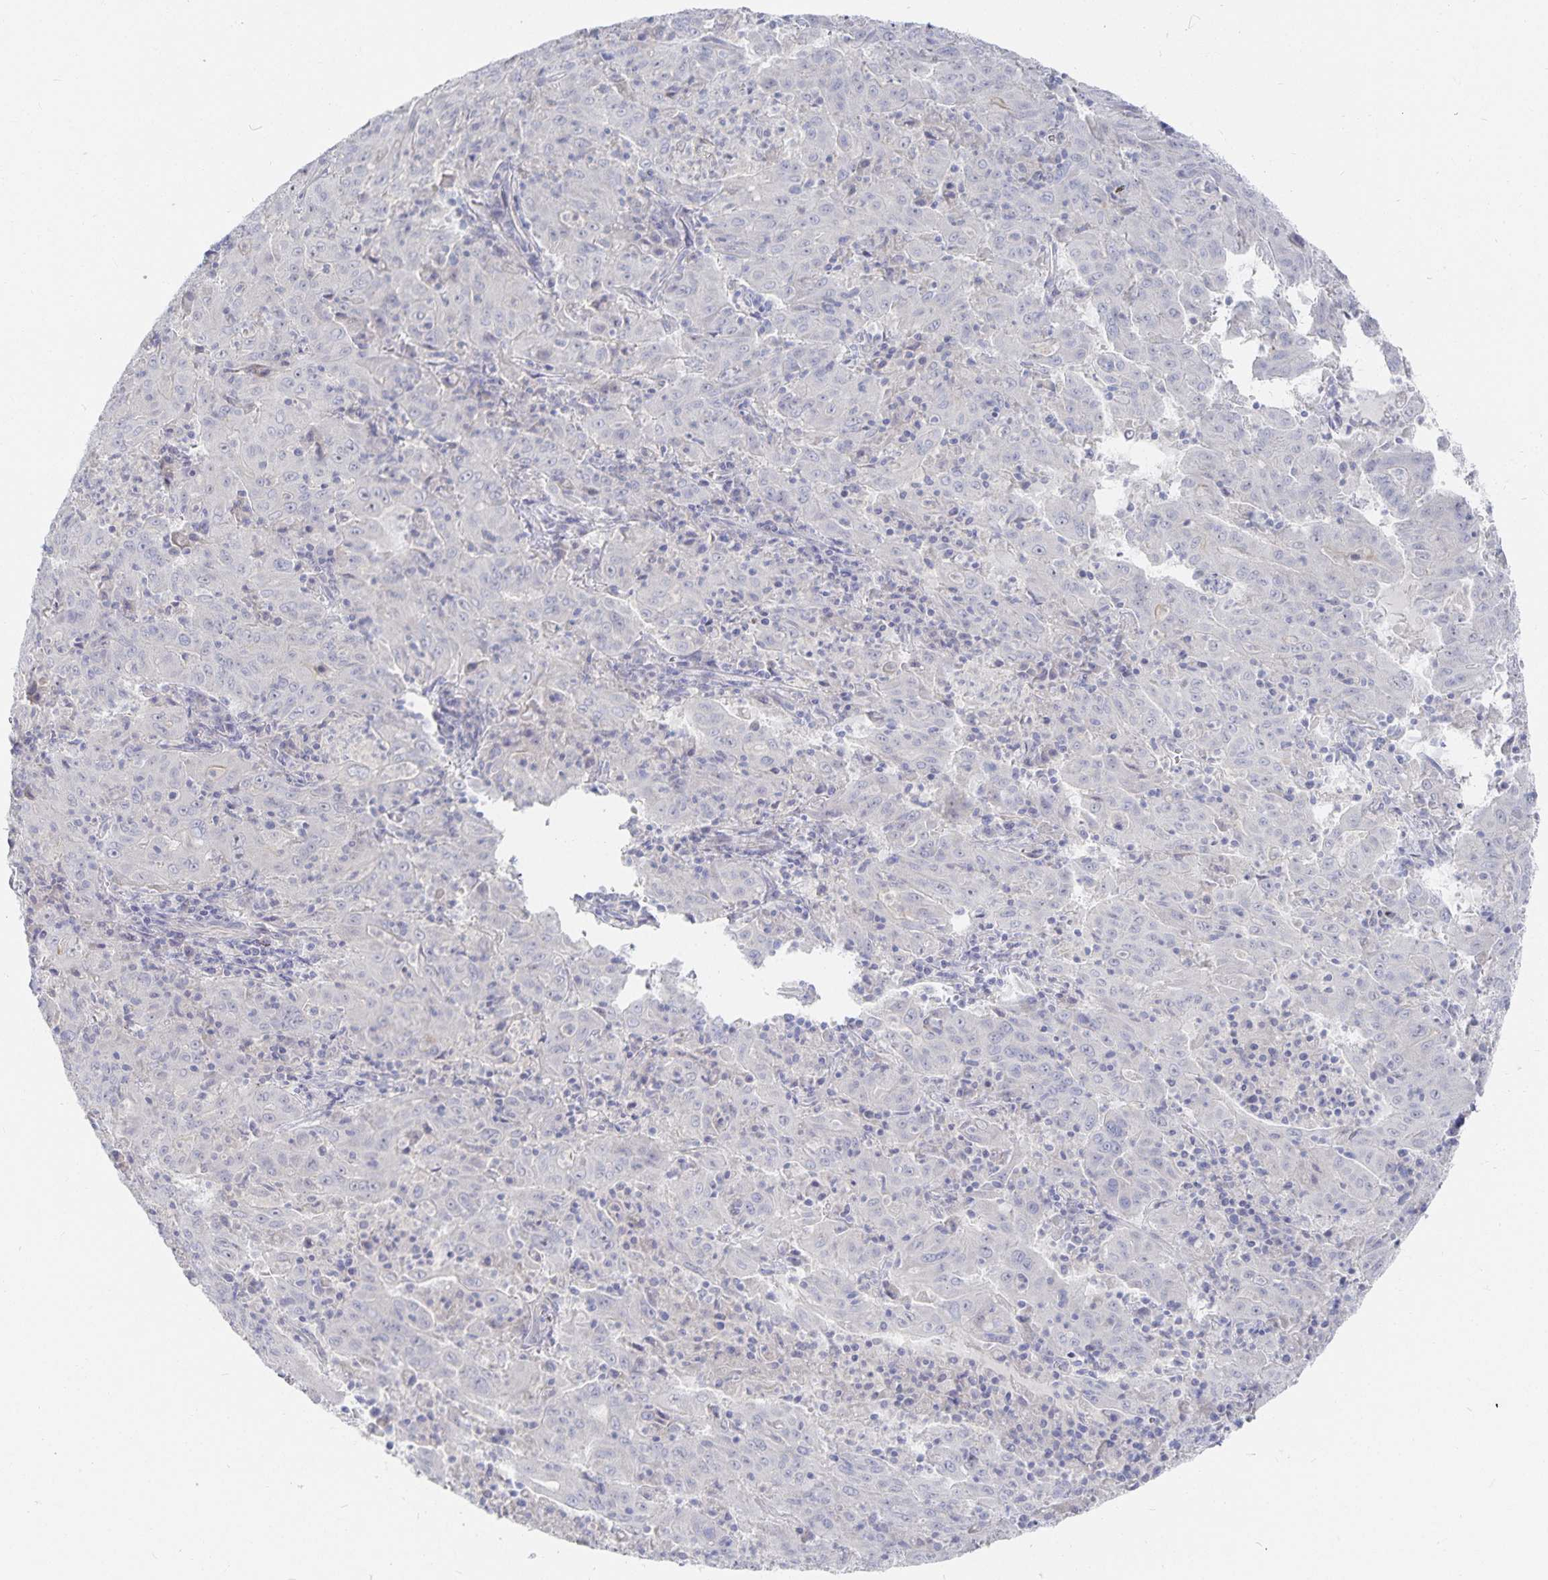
{"staining": {"intensity": "negative", "quantity": "none", "location": "none"}, "tissue": "pancreatic cancer", "cell_type": "Tumor cells", "image_type": "cancer", "snomed": [{"axis": "morphology", "description": "Adenocarcinoma, NOS"}, {"axis": "topography", "description": "Pancreas"}], "caption": "A micrograph of pancreatic cancer stained for a protein exhibits no brown staining in tumor cells. The staining is performed using DAB (3,3'-diaminobenzidine) brown chromogen with nuclei counter-stained in using hematoxylin.", "gene": "DNAH9", "patient": {"sex": "male", "age": 63}}